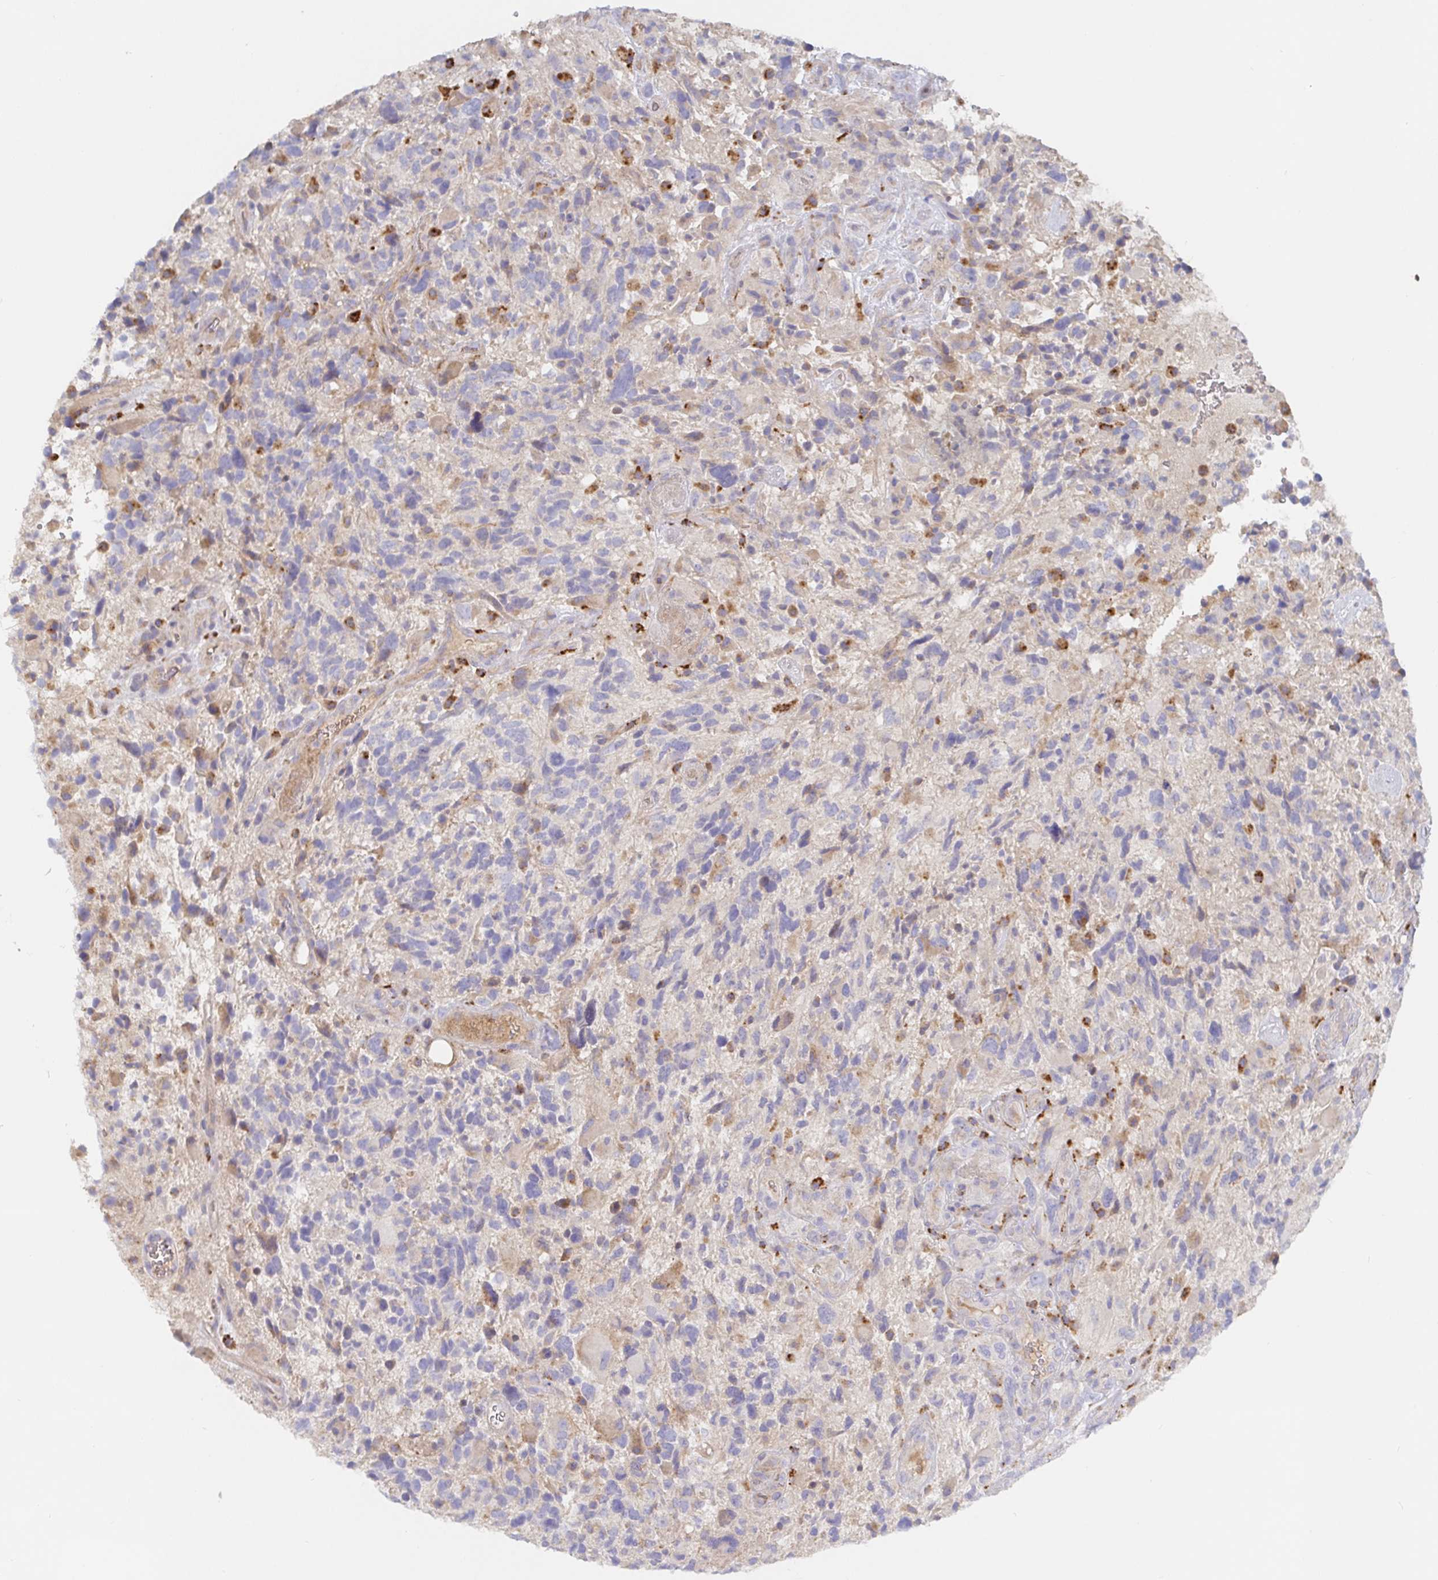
{"staining": {"intensity": "weak", "quantity": "<25%", "location": "cytoplasmic/membranous"}, "tissue": "glioma", "cell_type": "Tumor cells", "image_type": "cancer", "snomed": [{"axis": "morphology", "description": "Glioma, malignant, High grade"}, {"axis": "topography", "description": "Brain"}], "caption": "A high-resolution histopathology image shows immunohistochemistry staining of glioma, which demonstrates no significant expression in tumor cells.", "gene": "IRAK2", "patient": {"sex": "female", "age": 71}}